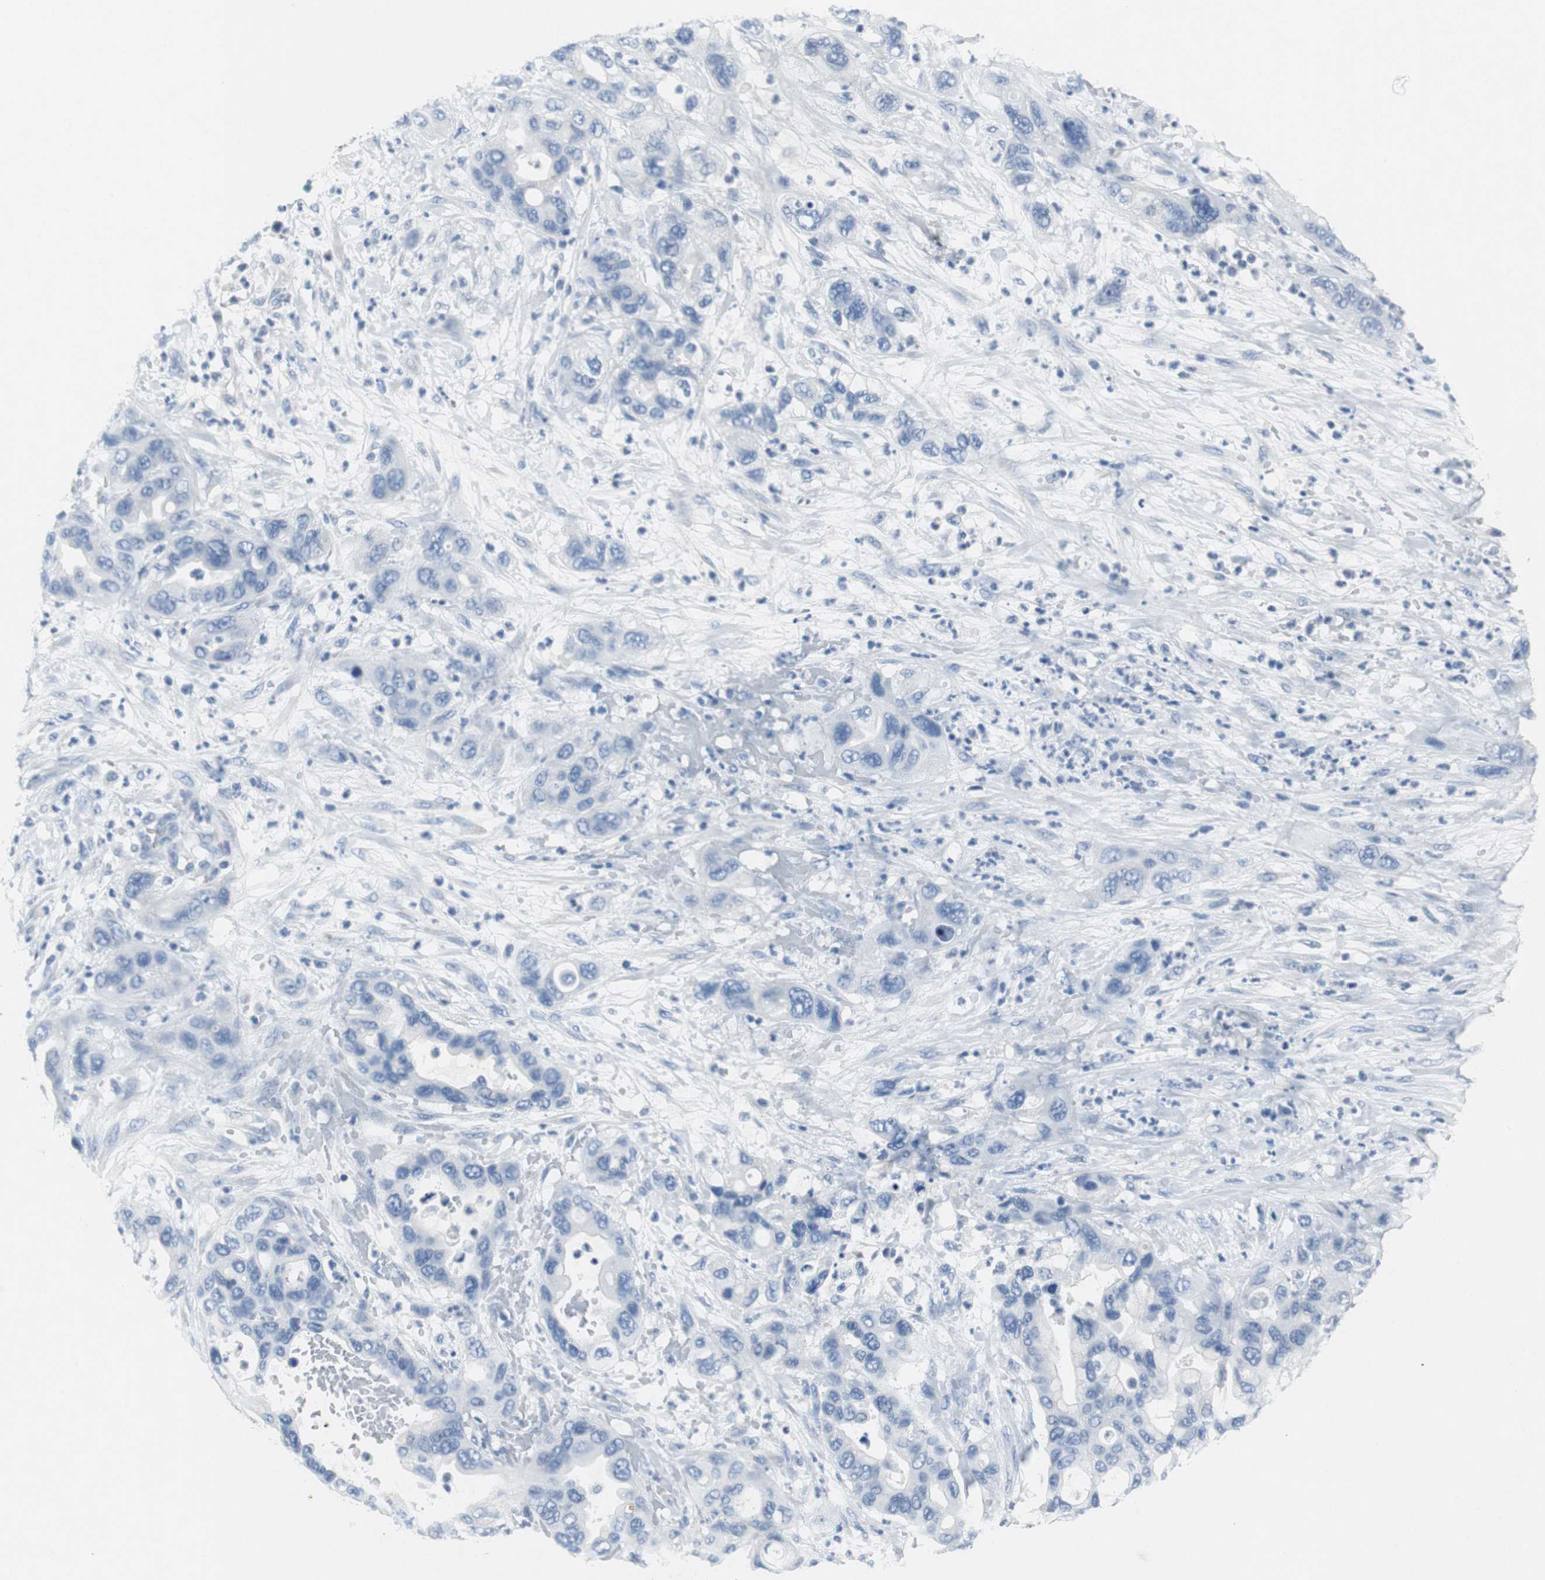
{"staining": {"intensity": "negative", "quantity": "none", "location": "none"}, "tissue": "pancreatic cancer", "cell_type": "Tumor cells", "image_type": "cancer", "snomed": [{"axis": "morphology", "description": "Adenocarcinoma, NOS"}, {"axis": "topography", "description": "Pancreas"}], "caption": "The micrograph exhibits no significant positivity in tumor cells of pancreatic cancer.", "gene": "LRP2", "patient": {"sex": "female", "age": 71}}